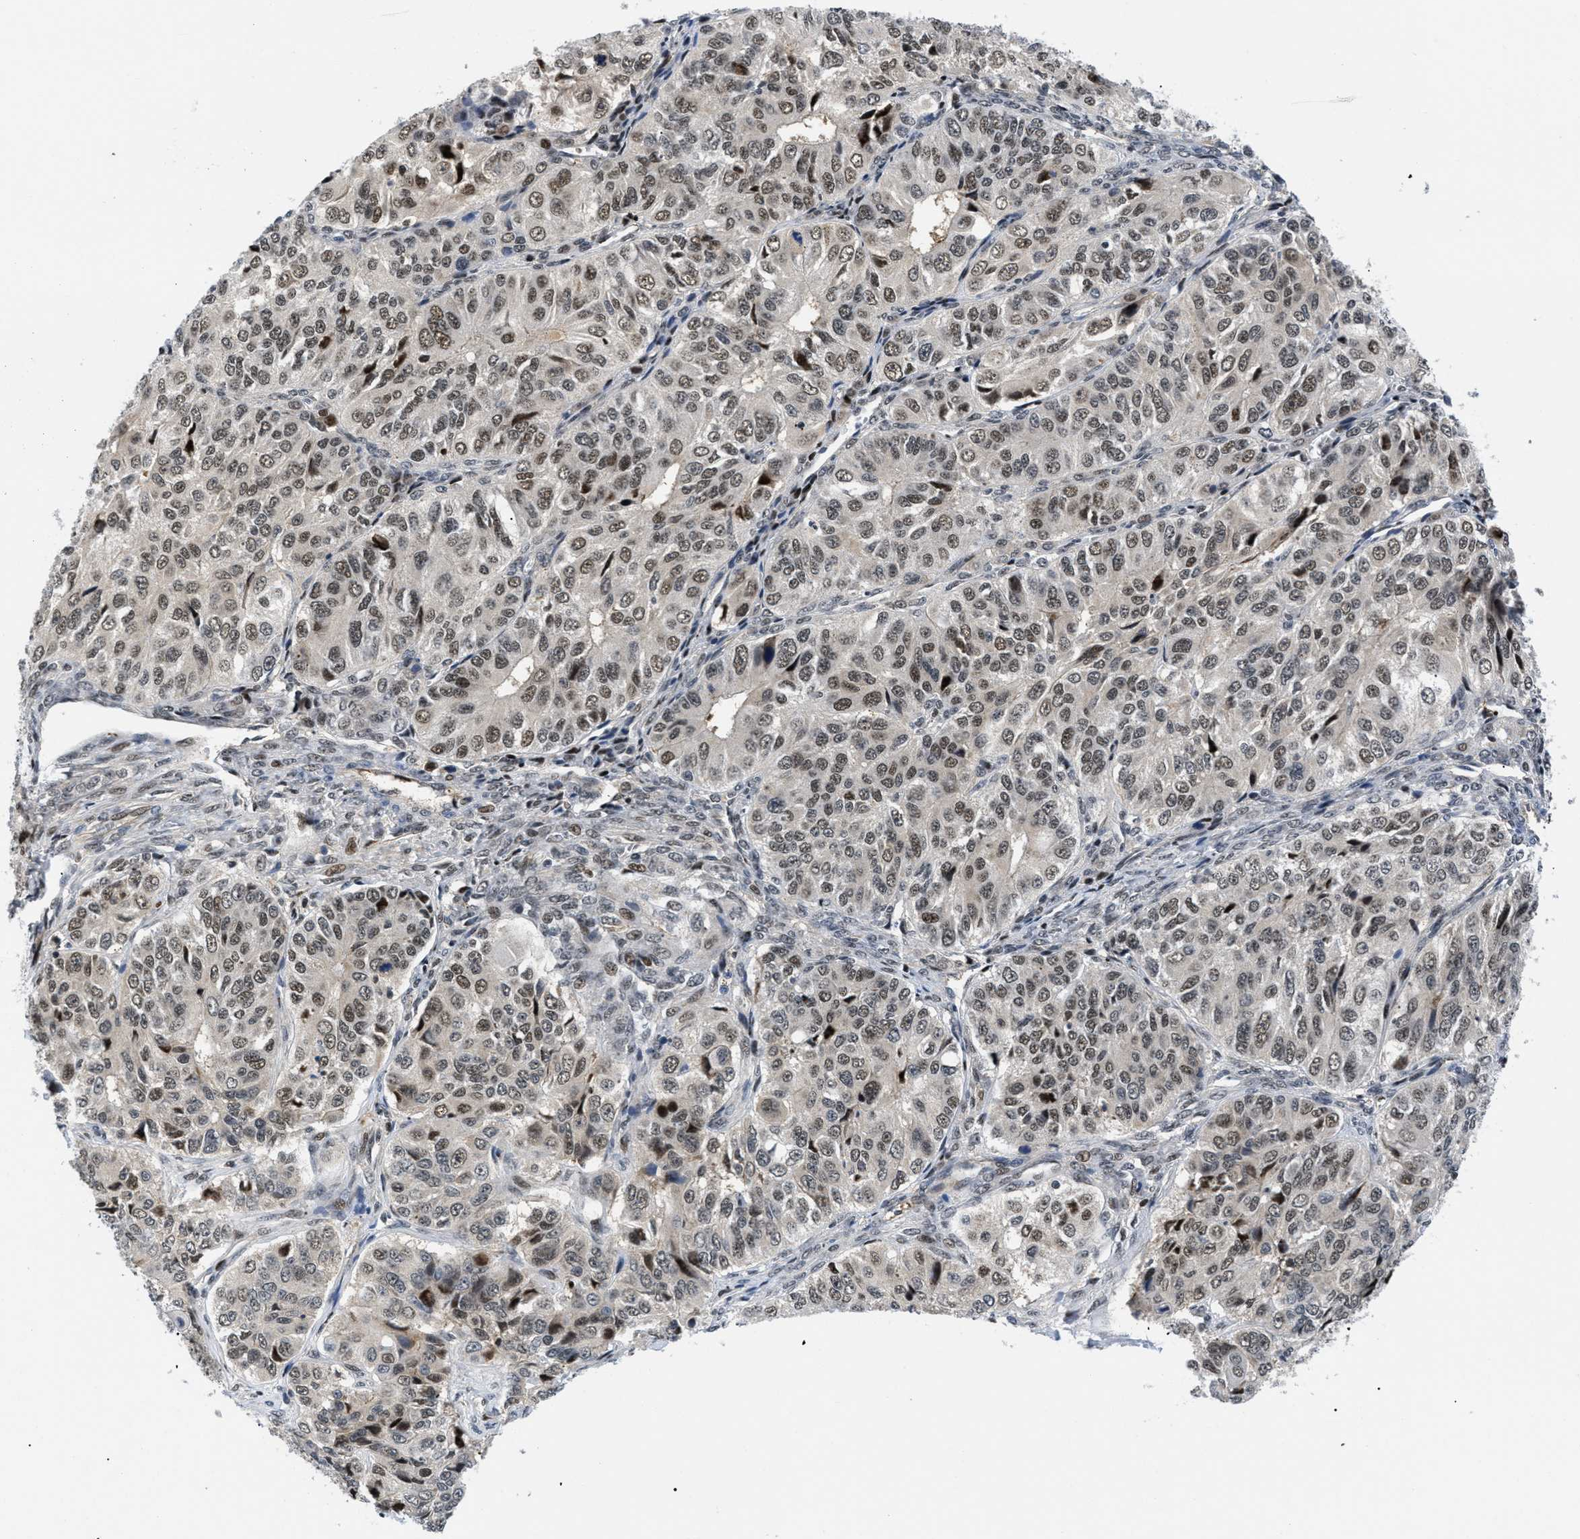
{"staining": {"intensity": "moderate", "quantity": ">75%", "location": "nuclear"}, "tissue": "ovarian cancer", "cell_type": "Tumor cells", "image_type": "cancer", "snomed": [{"axis": "morphology", "description": "Carcinoma, endometroid"}, {"axis": "topography", "description": "Ovary"}], "caption": "Tumor cells reveal medium levels of moderate nuclear expression in approximately >75% of cells in endometroid carcinoma (ovarian).", "gene": "SLC29A2", "patient": {"sex": "female", "age": 51}}